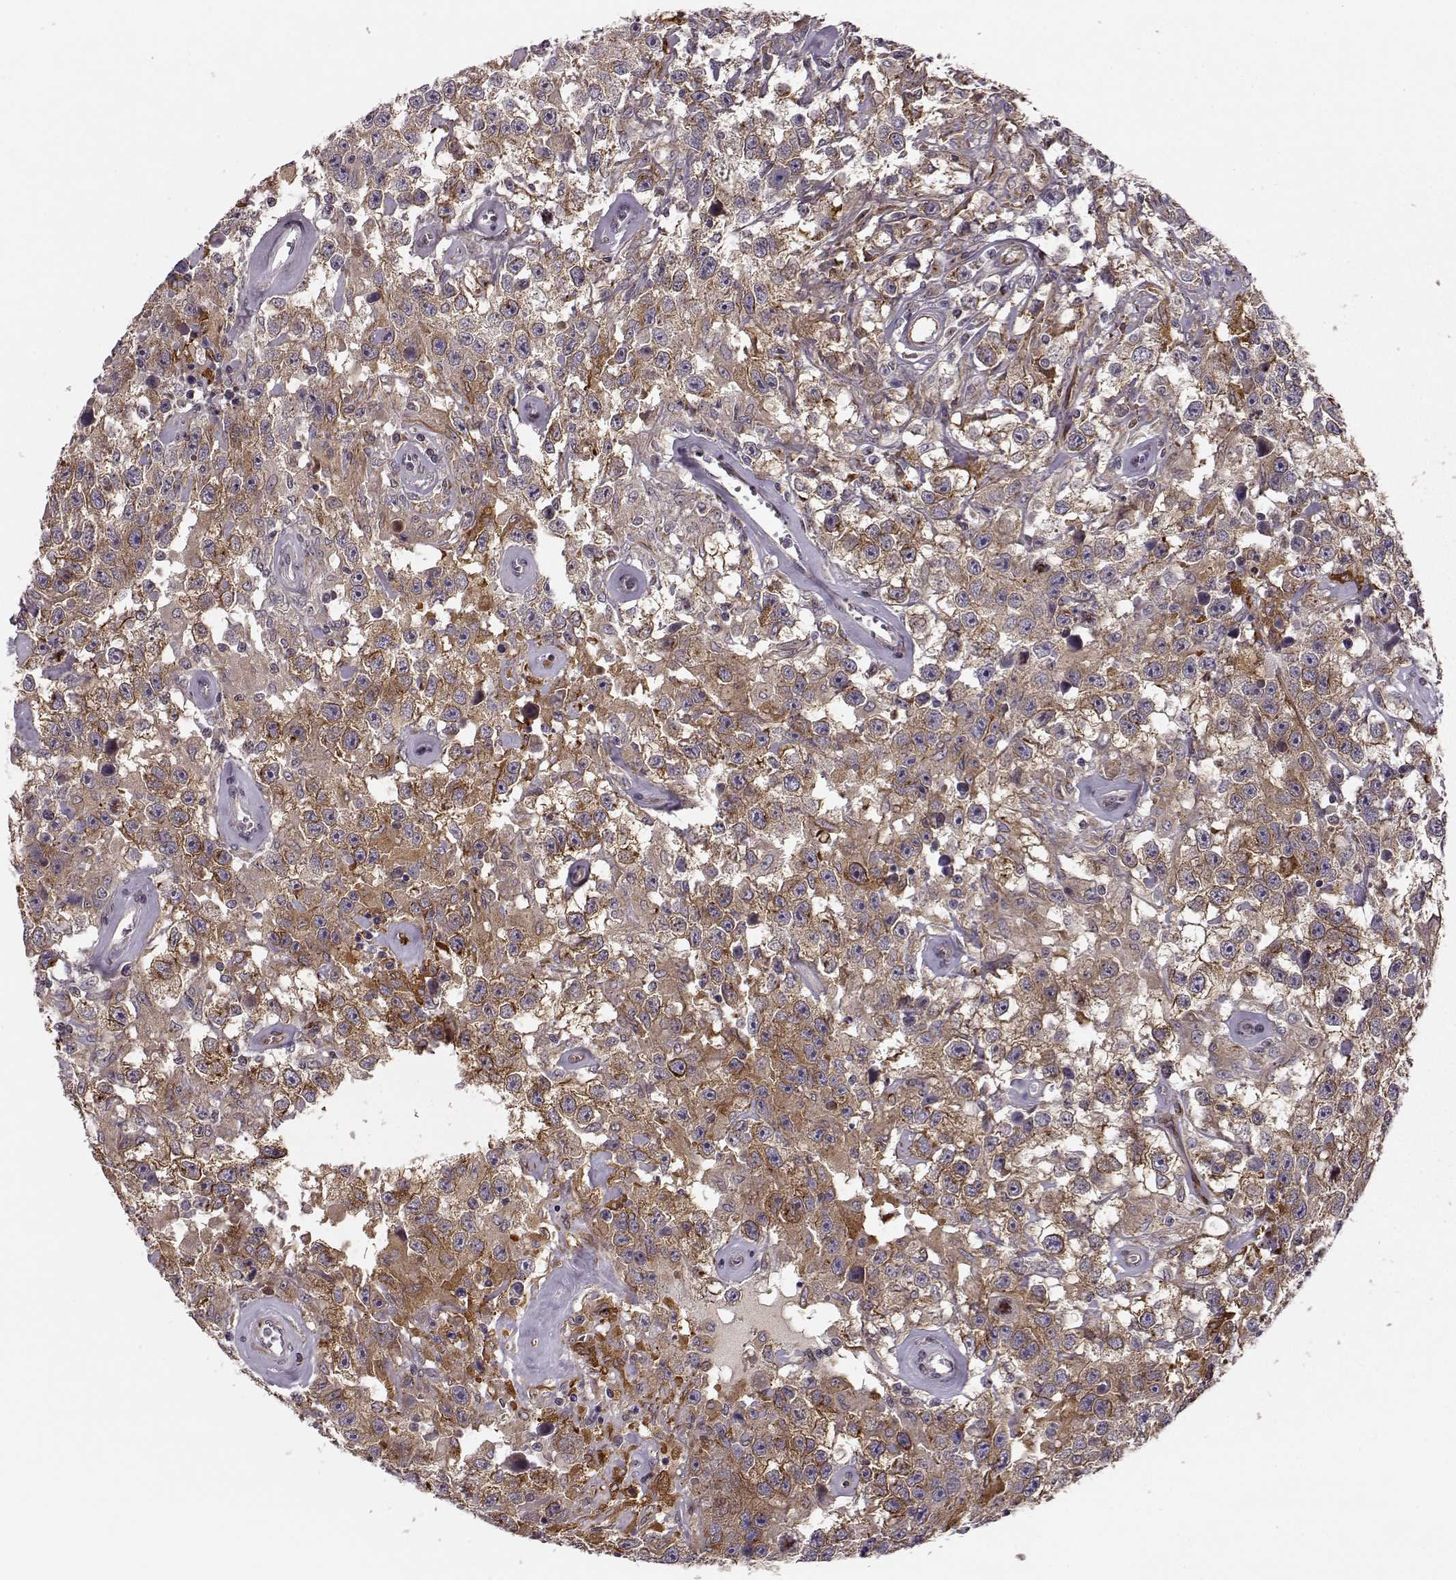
{"staining": {"intensity": "moderate", "quantity": "<25%", "location": "cytoplasmic/membranous"}, "tissue": "testis cancer", "cell_type": "Tumor cells", "image_type": "cancer", "snomed": [{"axis": "morphology", "description": "Seminoma, NOS"}, {"axis": "topography", "description": "Testis"}], "caption": "IHC staining of testis seminoma, which displays low levels of moderate cytoplasmic/membranous positivity in approximately <25% of tumor cells indicating moderate cytoplasmic/membranous protein staining. The staining was performed using DAB (3,3'-diaminobenzidine) (brown) for protein detection and nuclei were counterstained in hematoxylin (blue).", "gene": "MTR", "patient": {"sex": "male", "age": 43}}